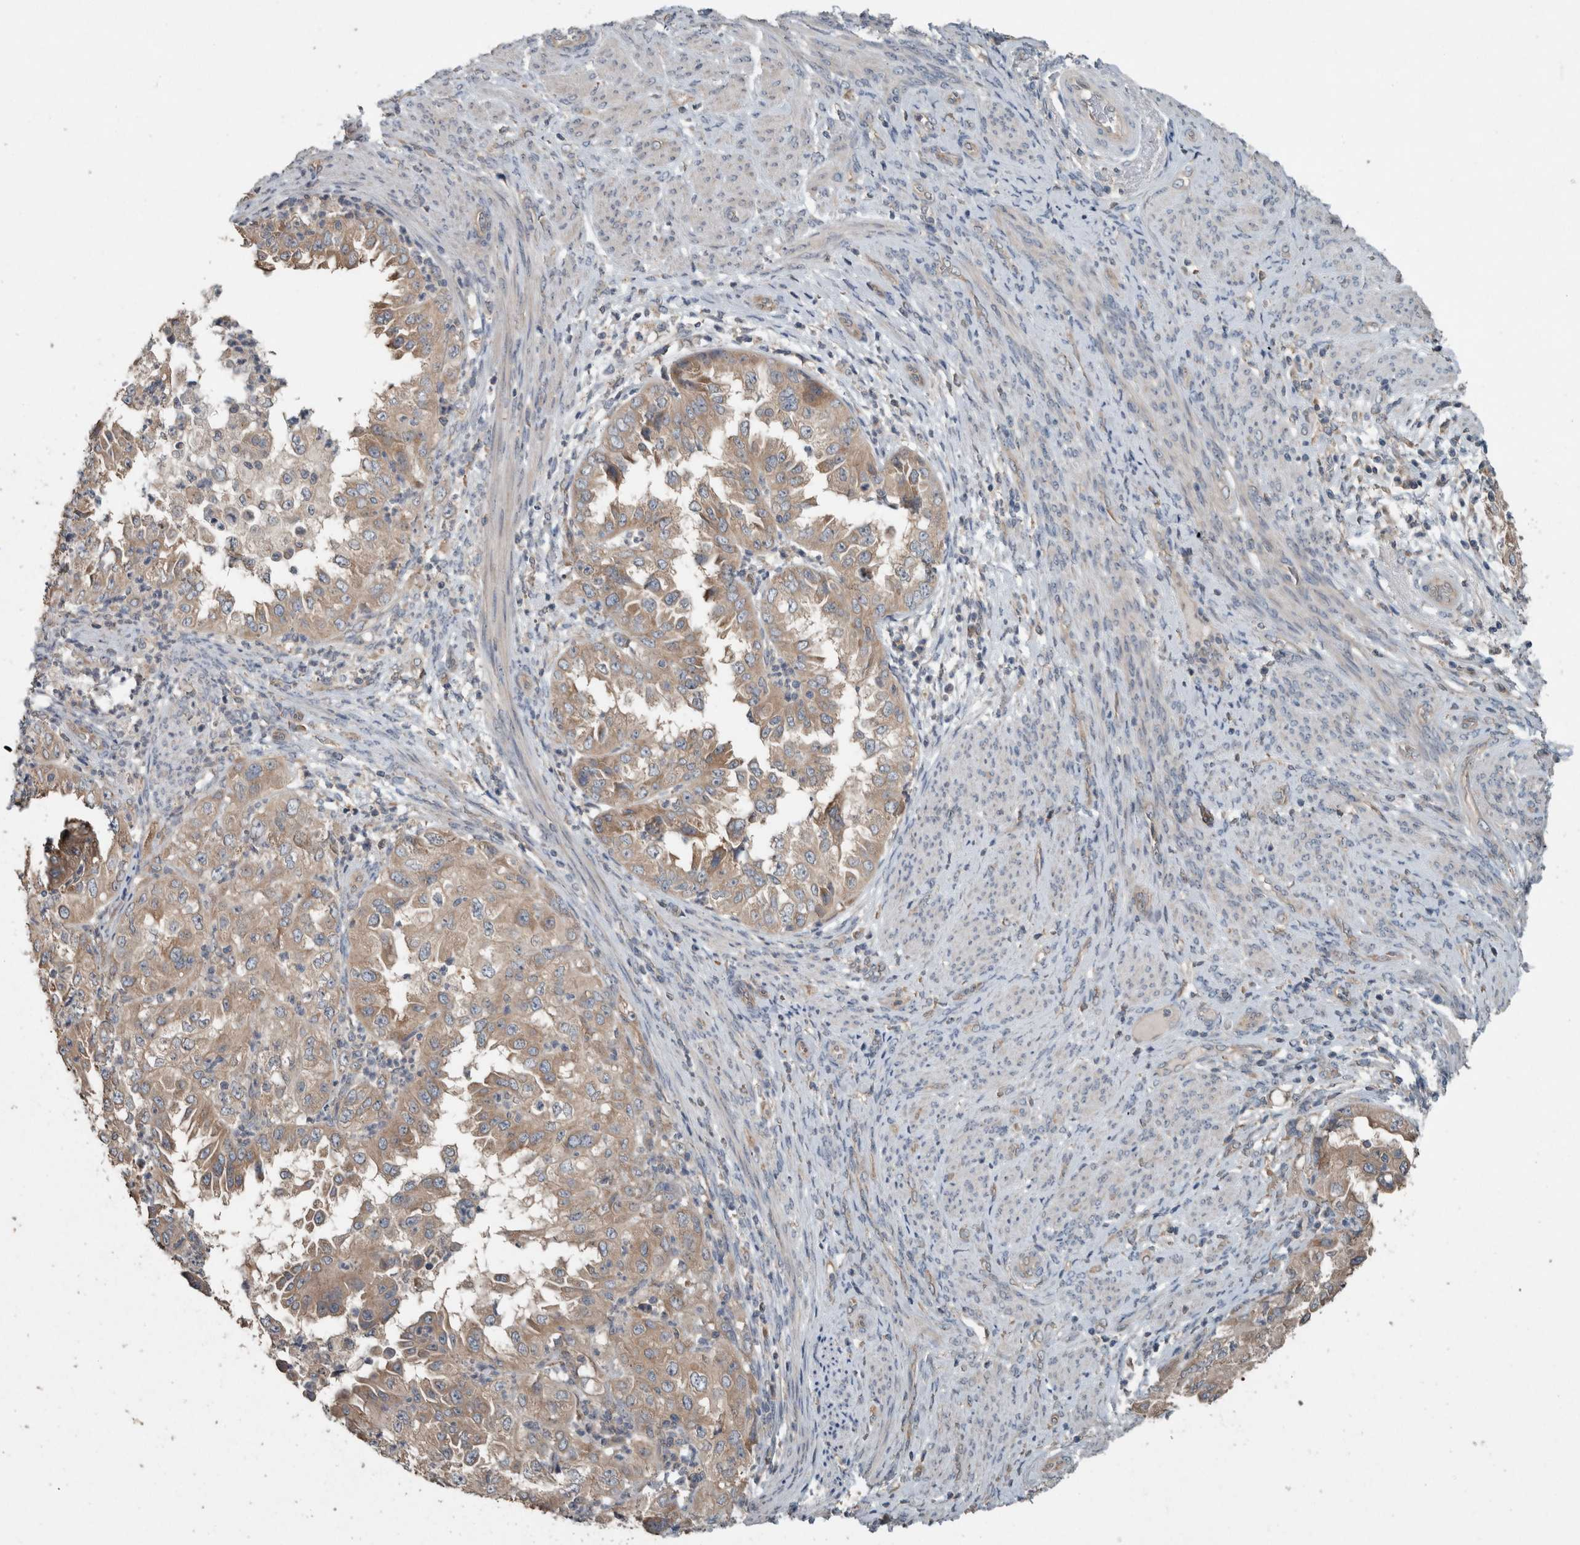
{"staining": {"intensity": "weak", "quantity": ">75%", "location": "cytoplasmic/membranous"}, "tissue": "endometrial cancer", "cell_type": "Tumor cells", "image_type": "cancer", "snomed": [{"axis": "morphology", "description": "Adenocarcinoma, NOS"}, {"axis": "topography", "description": "Endometrium"}], "caption": "High-power microscopy captured an immunohistochemistry photomicrograph of endometrial cancer, revealing weak cytoplasmic/membranous positivity in about >75% of tumor cells.", "gene": "KNTC1", "patient": {"sex": "female", "age": 85}}